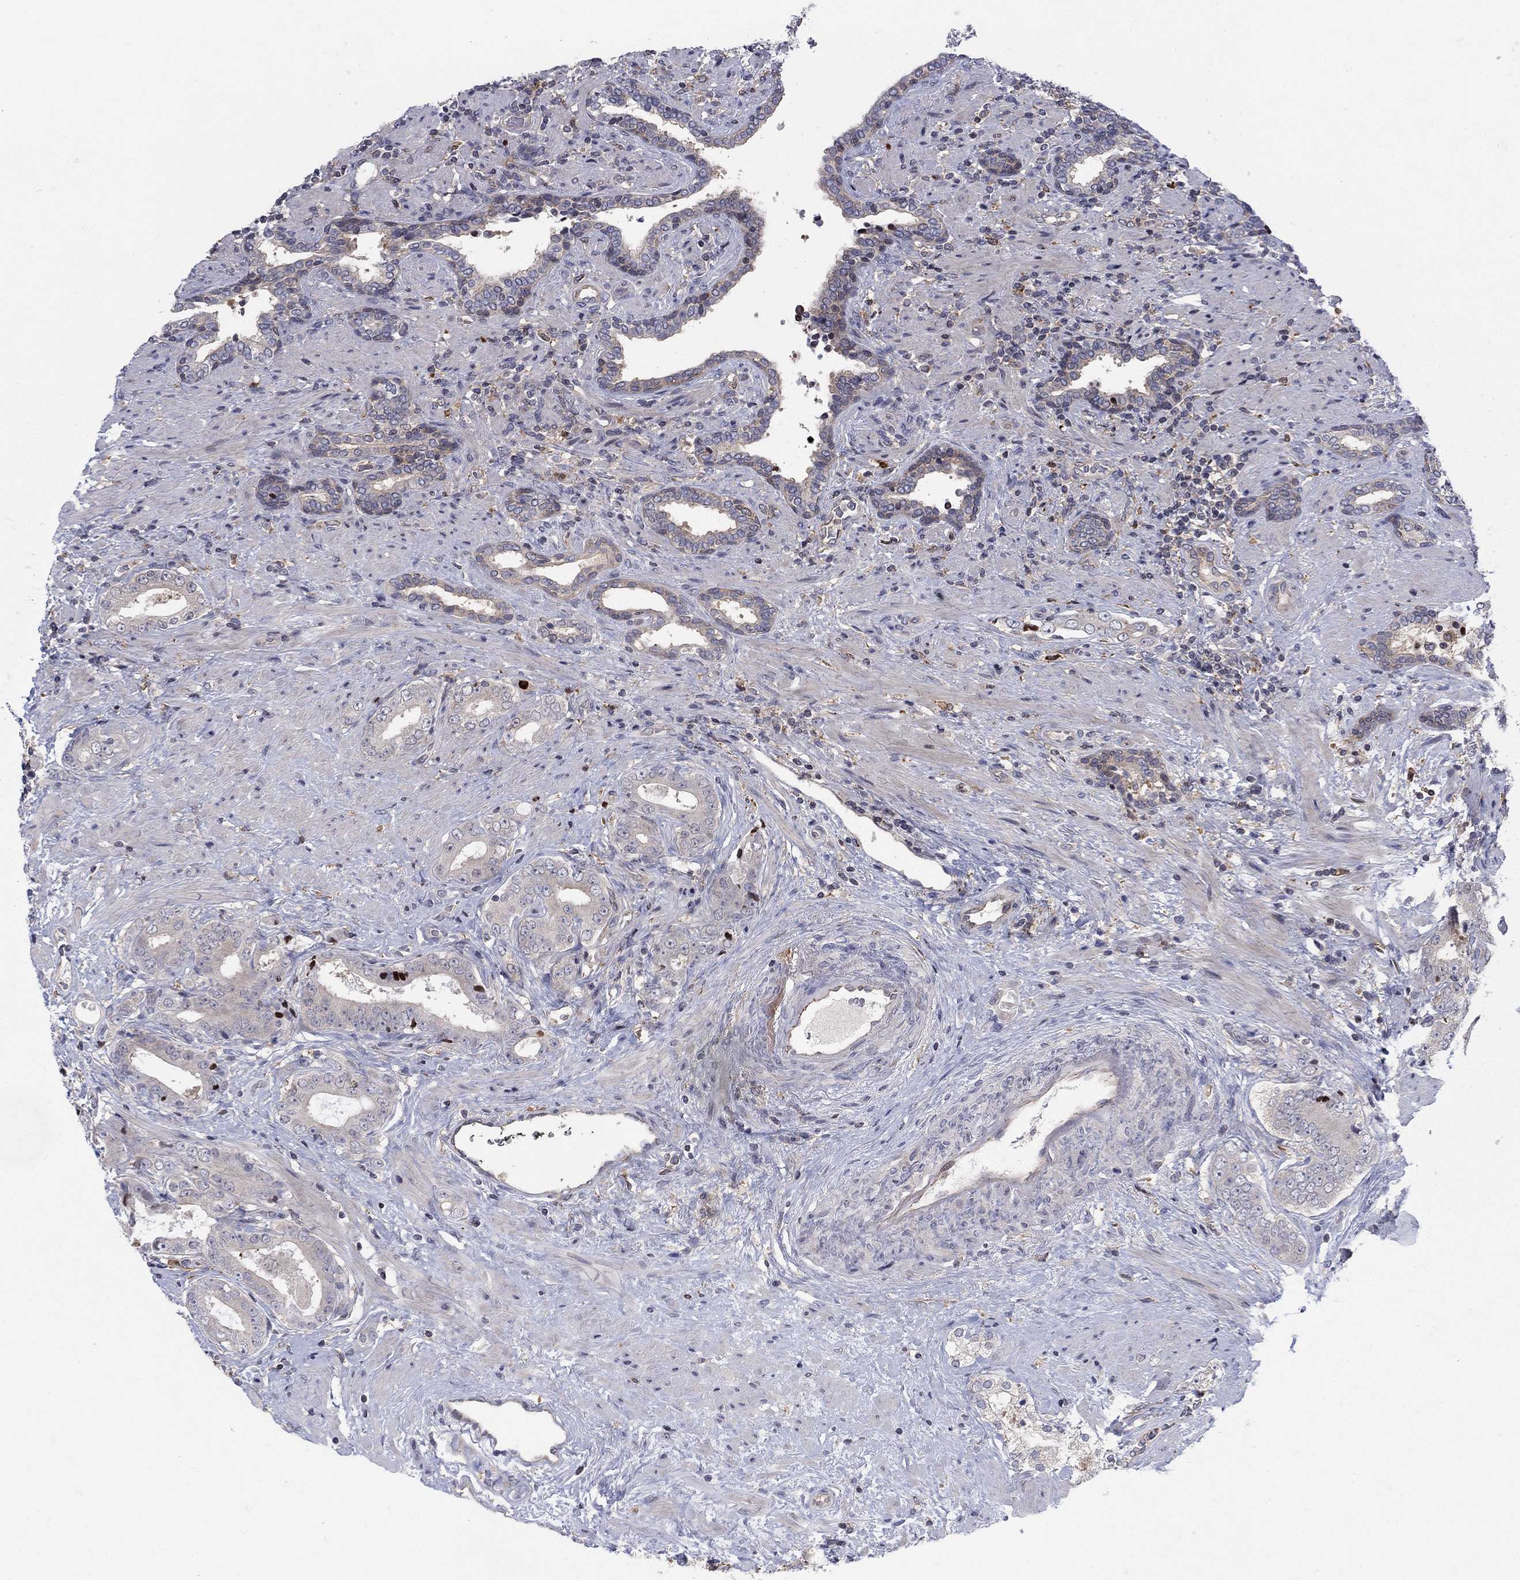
{"staining": {"intensity": "negative", "quantity": "none", "location": "none"}, "tissue": "prostate cancer", "cell_type": "Tumor cells", "image_type": "cancer", "snomed": [{"axis": "morphology", "description": "Adenocarcinoma, Low grade"}, {"axis": "topography", "description": "Prostate and seminal vesicle, NOS"}], "caption": "IHC photomicrograph of neoplastic tissue: human prostate cancer (low-grade adenocarcinoma) stained with DAB (3,3'-diaminobenzidine) shows no significant protein expression in tumor cells.", "gene": "ZNHIT3", "patient": {"sex": "male", "age": 61}}